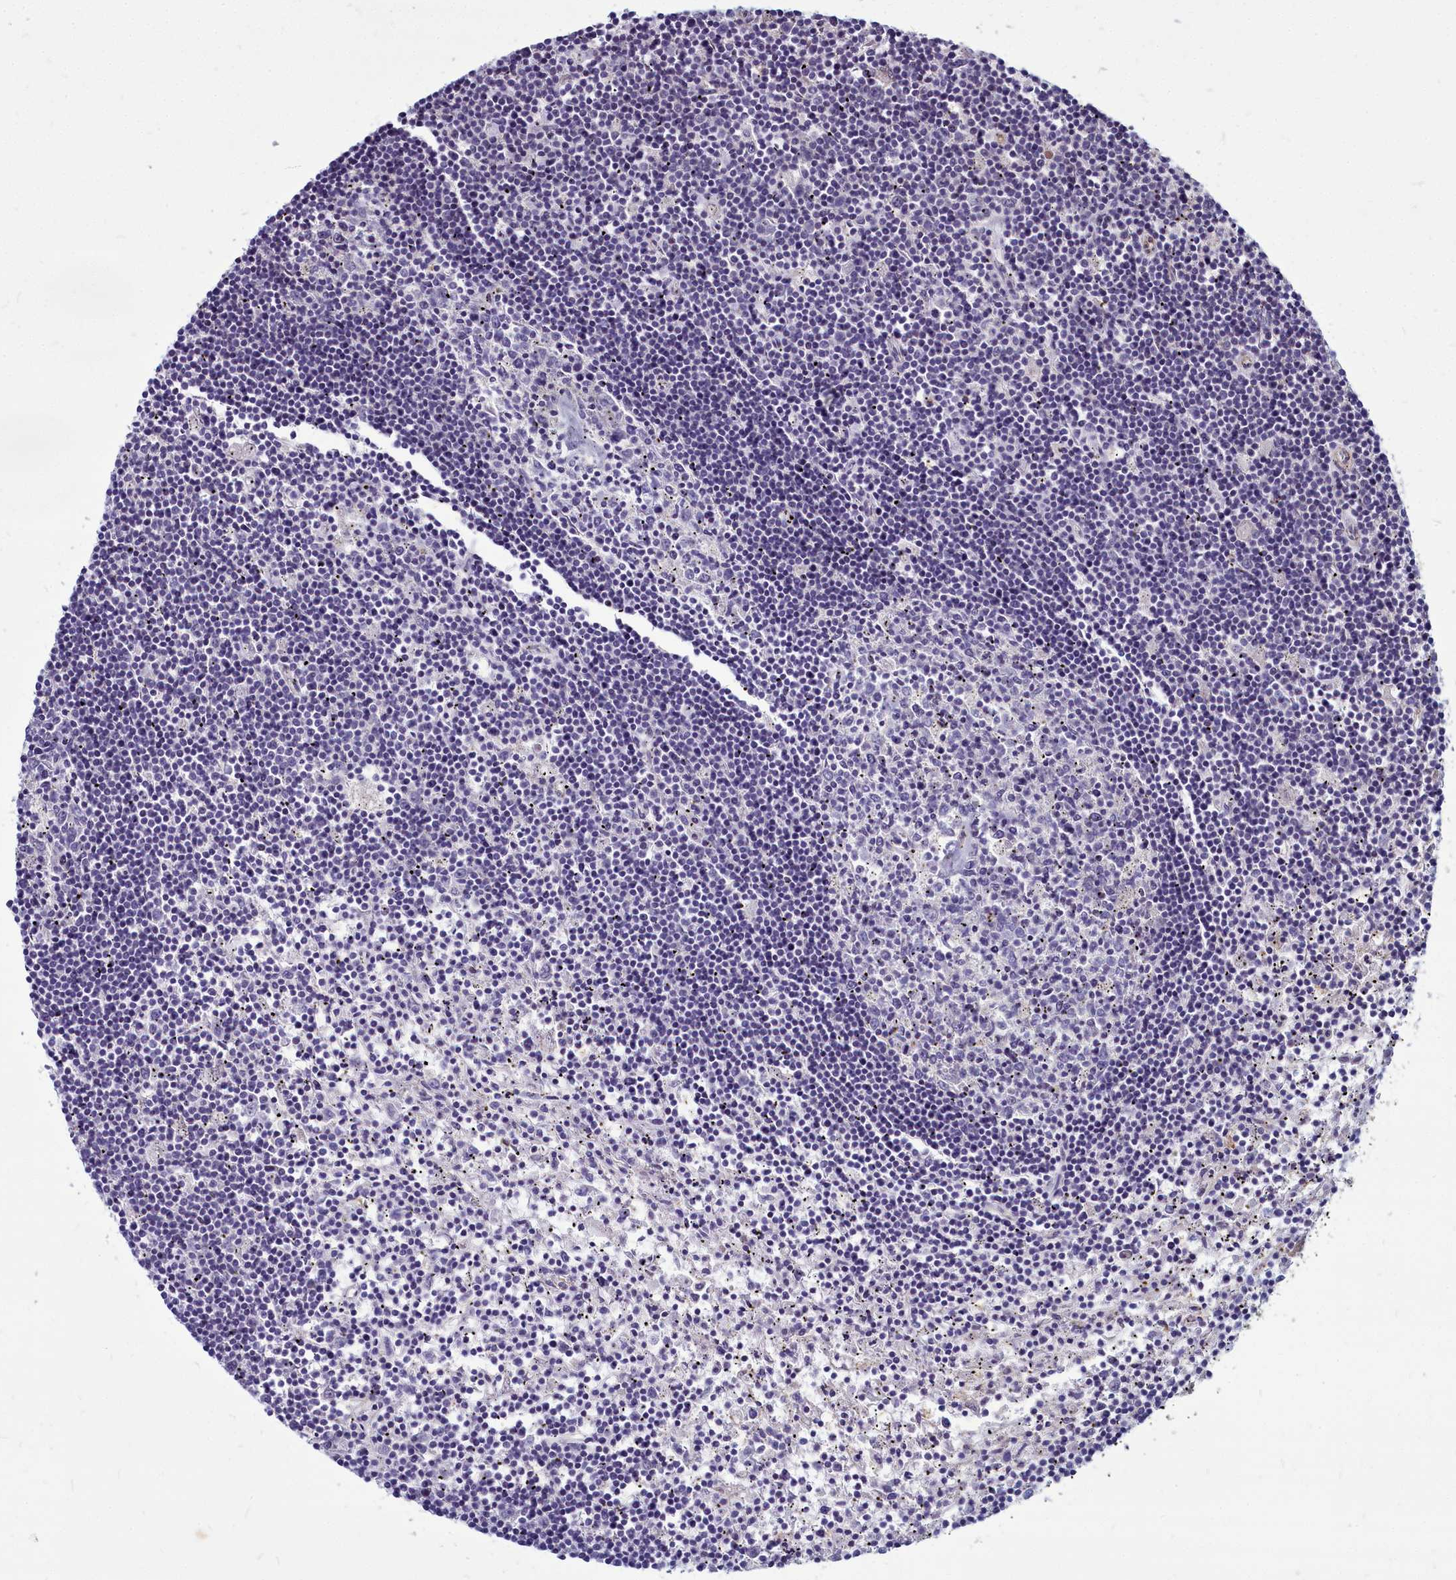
{"staining": {"intensity": "negative", "quantity": "none", "location": "none"}, "tissue": "lymphoma", "cell_type": "Tumor cells", "image_type": "cancer", "snomed": [{"axis": "morphology", "description": "Malignant lymphoma, non-Hodgkin's type, Low grade"}, {"axis": "topography", "description": "Spleen"}], "caption": "IHC of human lymphoma demonstrates no staining in tumor cells.", "gene": "TTC5", "patient": {"sex": "male", "age": 76}}